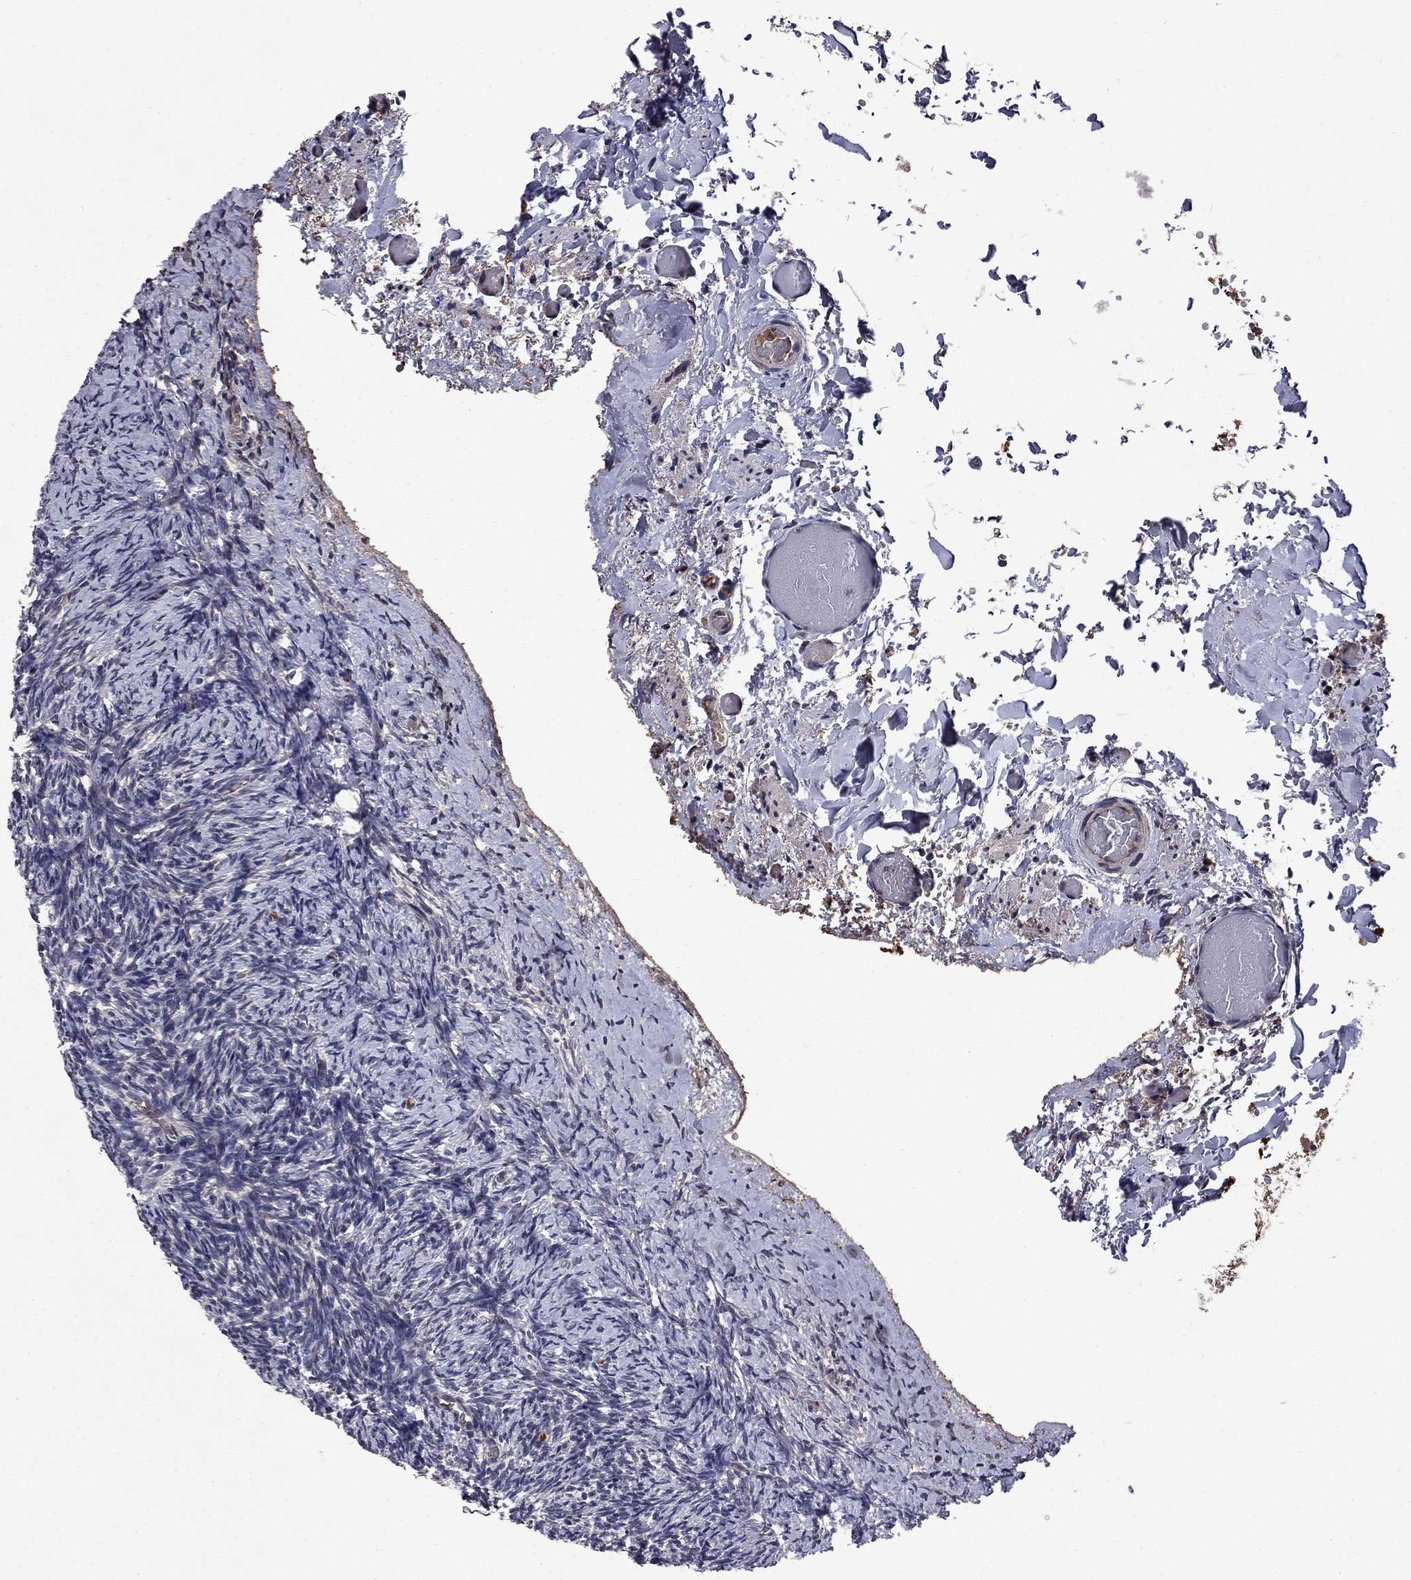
{"staining": {"intensity": "weak", "quantity": ">75%", "location": "cytoplasmic/membranous"}, "tissue": "ovary", "cell_type": "Follicle cells", "image_type": "normal", "snomed": [{"axis": "morphology", "description": "Normal tissue, NOS"}, {"axis": "topography", "description": "Ovary"}], "caption": "Brown immunohistochemical staining in normal ovary displays weak cytoplasmic/membranous expression in approximately >75% of follicle cells.", "gene": "PROS1", "patient": {"sex": "female", "age": 39}}